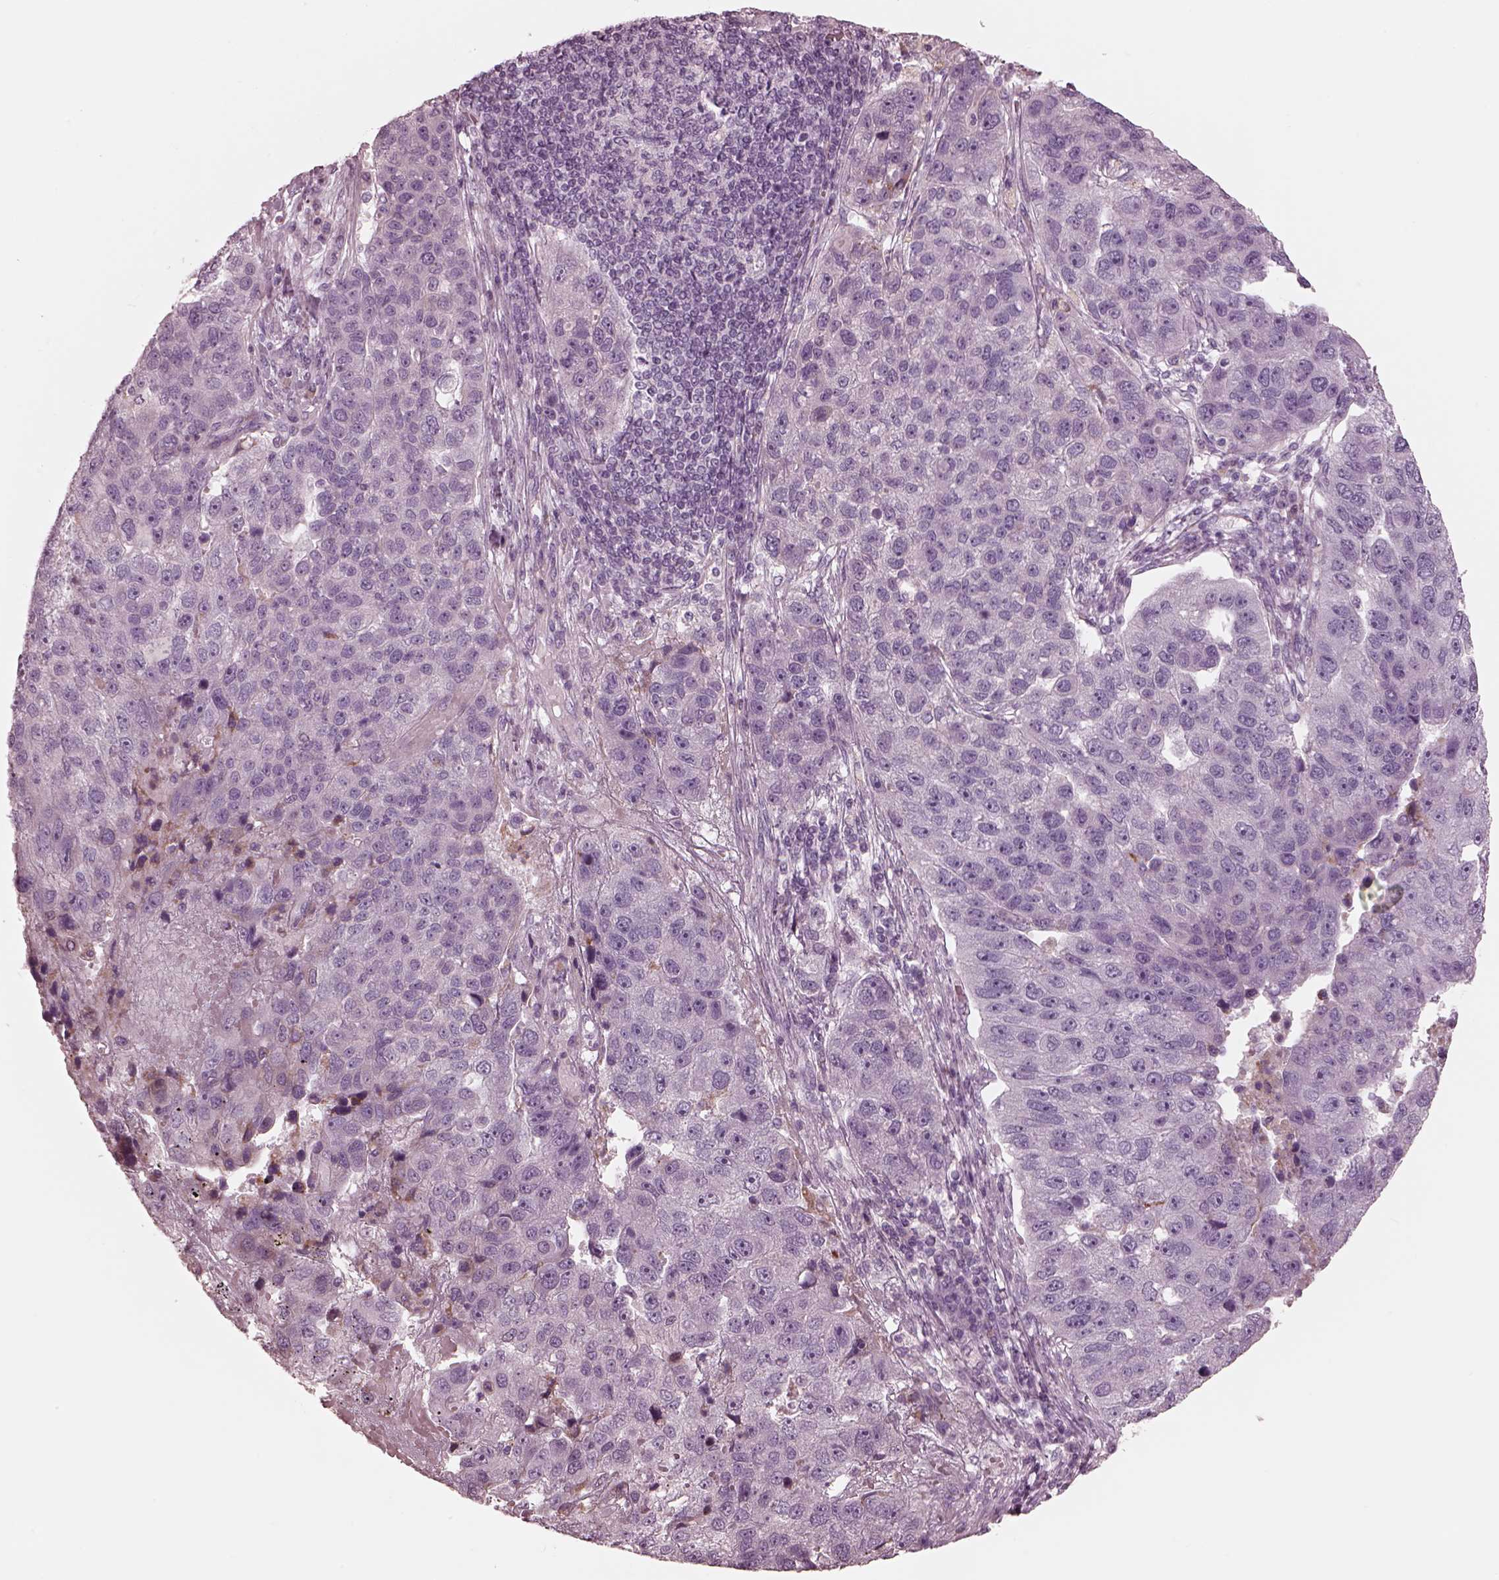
{"staining": {"intensity": "negative", "quantity": "none", "location": "none"}, "tissue": "pancreatic cancer", "cell_type": "Tumor cells", "image_type": "cancer", "snomed": [{"axis": "morphology", "description": "Adenocarcinoma, NOS"}, {"axis": "topography", "description": "Pancreas"}], "caption": "Pancreatic adenocarcinoma stained for a protein using IHC exhibits no positivity tumor cells.", "gene": "CADM2", "patient": {"sex": "female", "age": 61}}